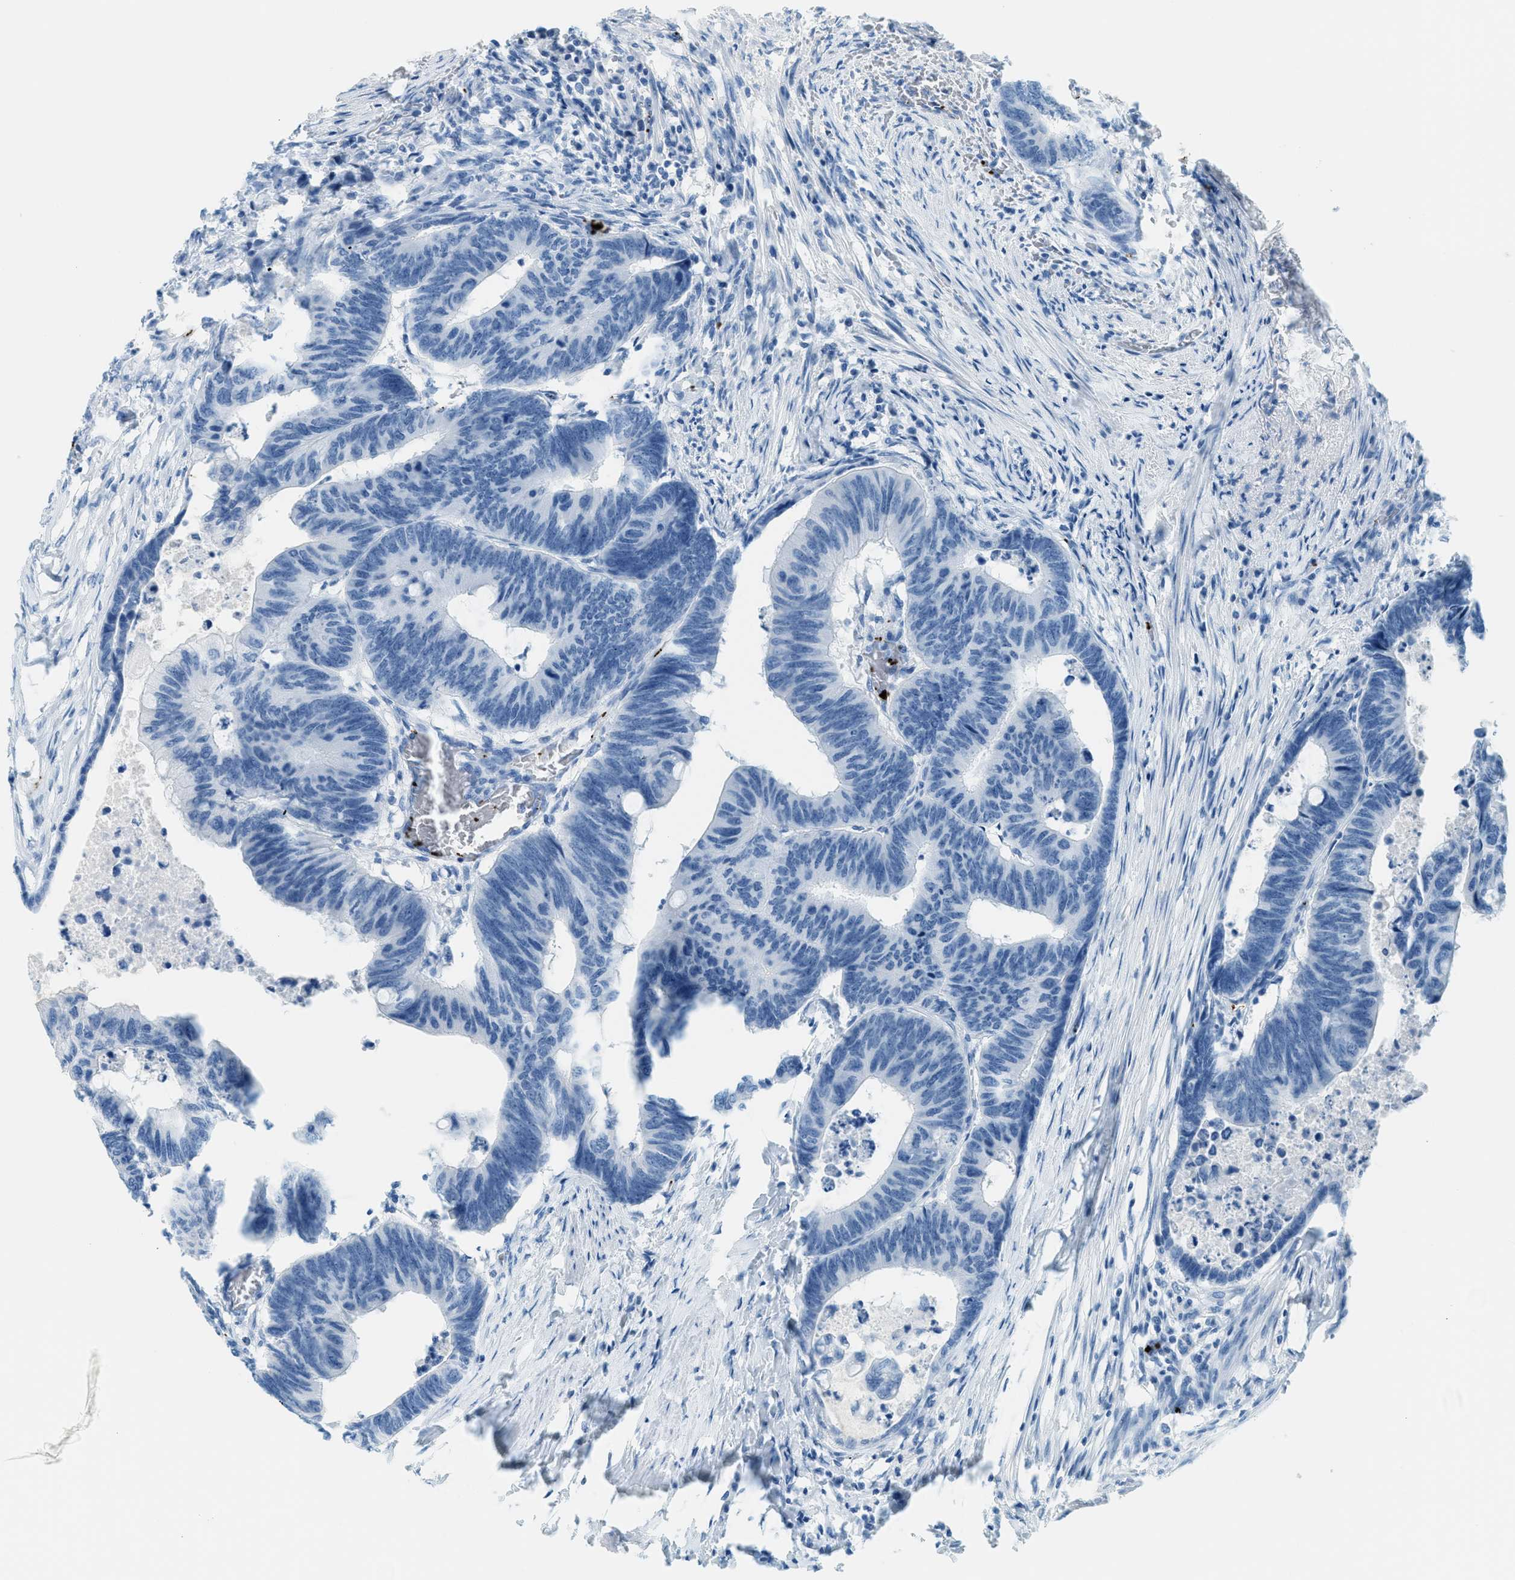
{"staining": {"intensity": "negative", "quantity": "none", "location": "none"}, "tissue": "colorectal cancer", "cell_type": "Tumor cells", "image_type": "cancer", "snomed": [{"axis": "morphology", "description": "Normal tissue, NOS"}, {"axis": "morphology", "description": "Adenocarcinoma, NOS"}, {"axis": "topography", "description": "Rectum"}, {"axis": "topography", "description": "Peripheral nerve tissue"}], "caption": "DAB (3,3'-diaminobenzidine) immunohistochemical staining of human colorectal cancer (adenocarcinoma) demonstrates no significant expression in tumor cells.", "gene": "PPBP", "patient": {"sex": "male", "age": 92}}